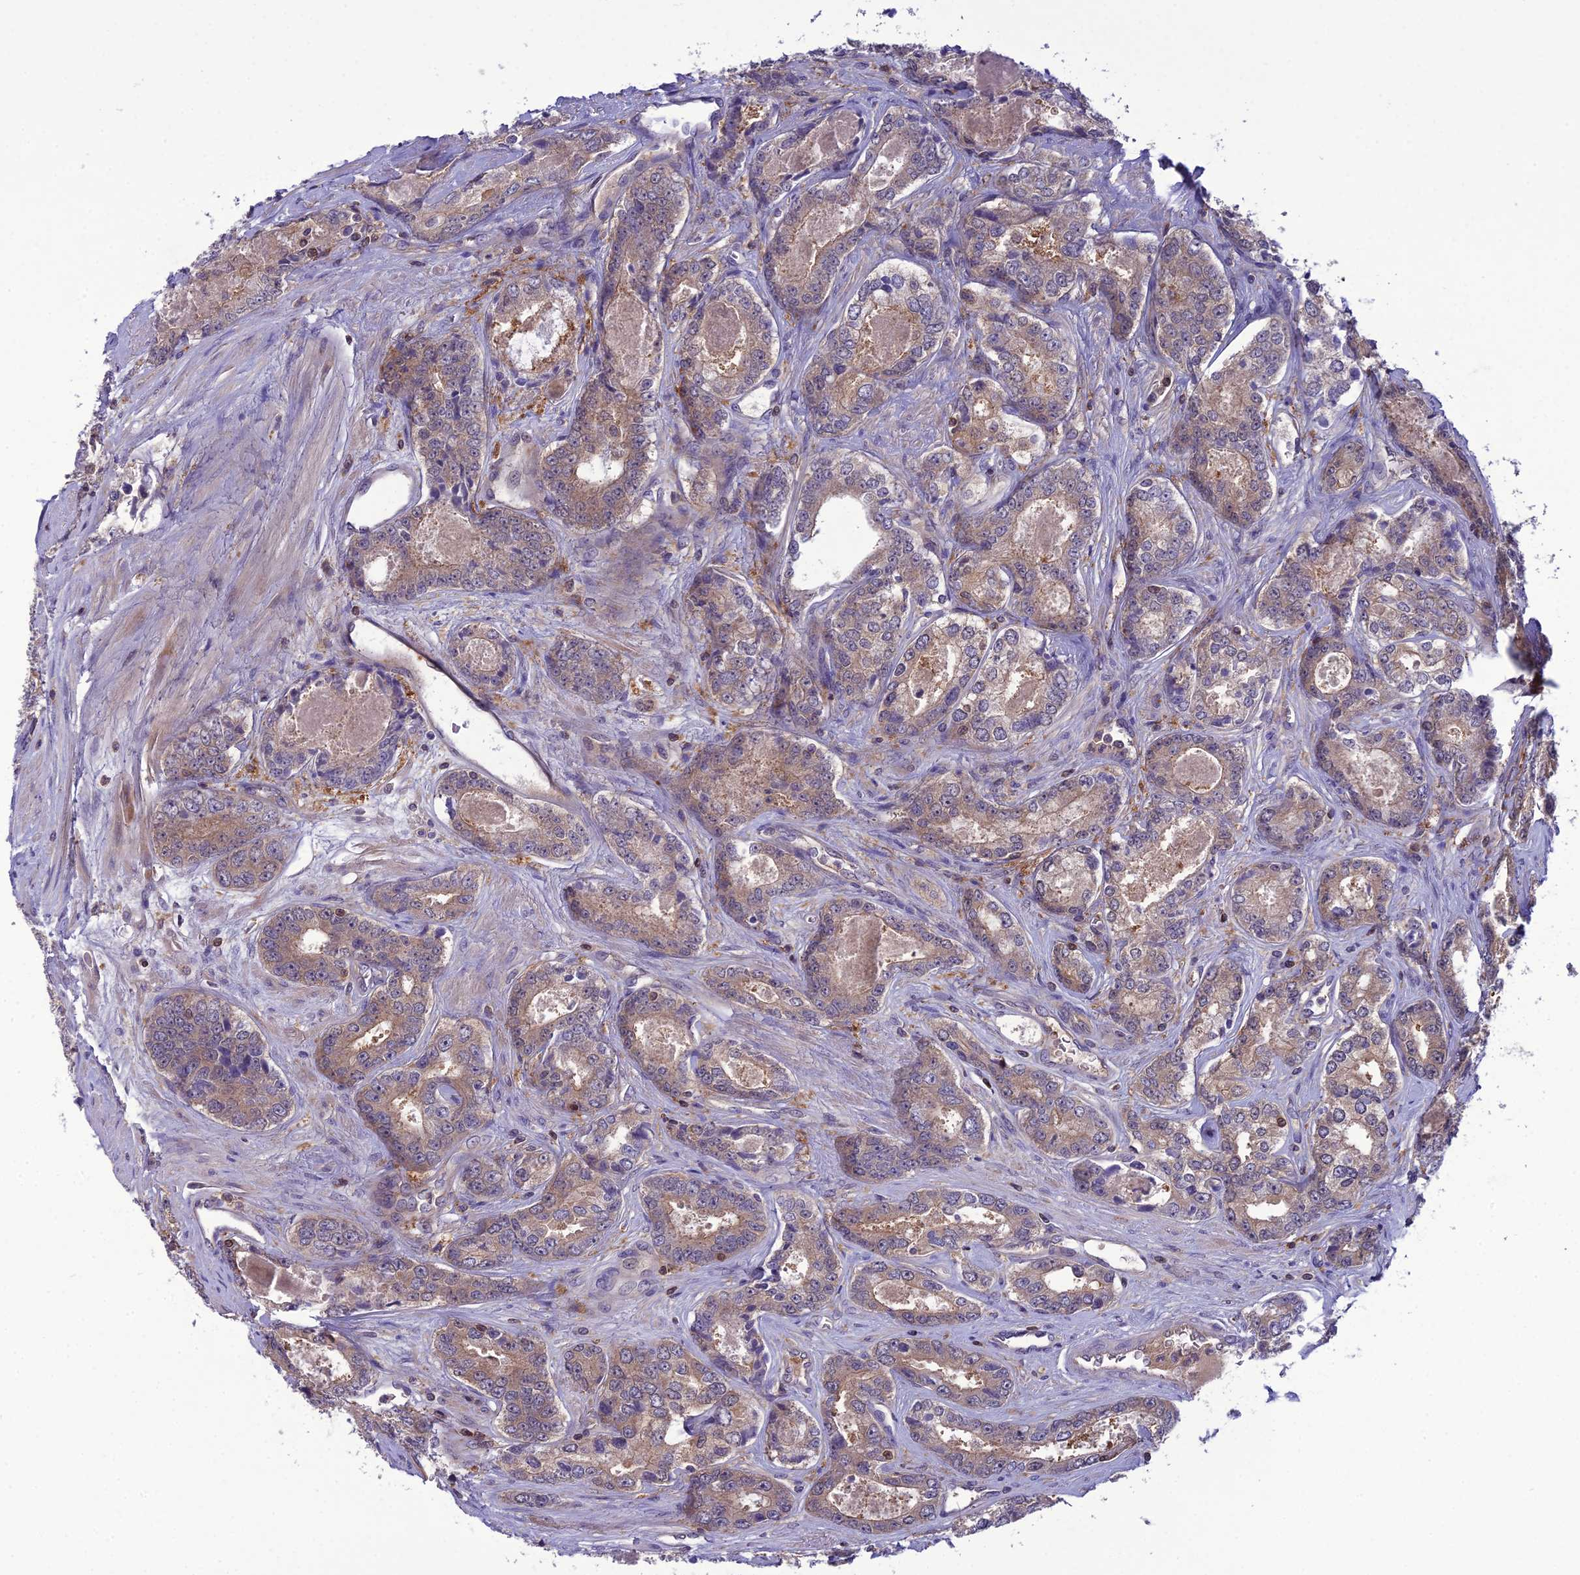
{"staining": {"intensity": "weak", "quantity": ">75%", "location": "cytoplasmic/membranous"}, "tissue": "prostate cancer", "cell_type": "Tumor cells", "image_type": "cancer", "snomed": [{"axis": "morphology", "description": "Adenocarcinoma, Low grade"}, {"axis": "topography", "description": "Prostate"}], "caption": "Immunohistochemistry histopathology image of neoplastic tissue: human prostate cancer stained using immunohistochemistry (IHC) reveals low levels of weak protein expression localized specifically in the cytoplasmic/membranous of tumor cells, appearing as a cytoplasmic/membranous brown color.", "gene": "GDF6", "patient": {"sex": "male", "age": 68}}